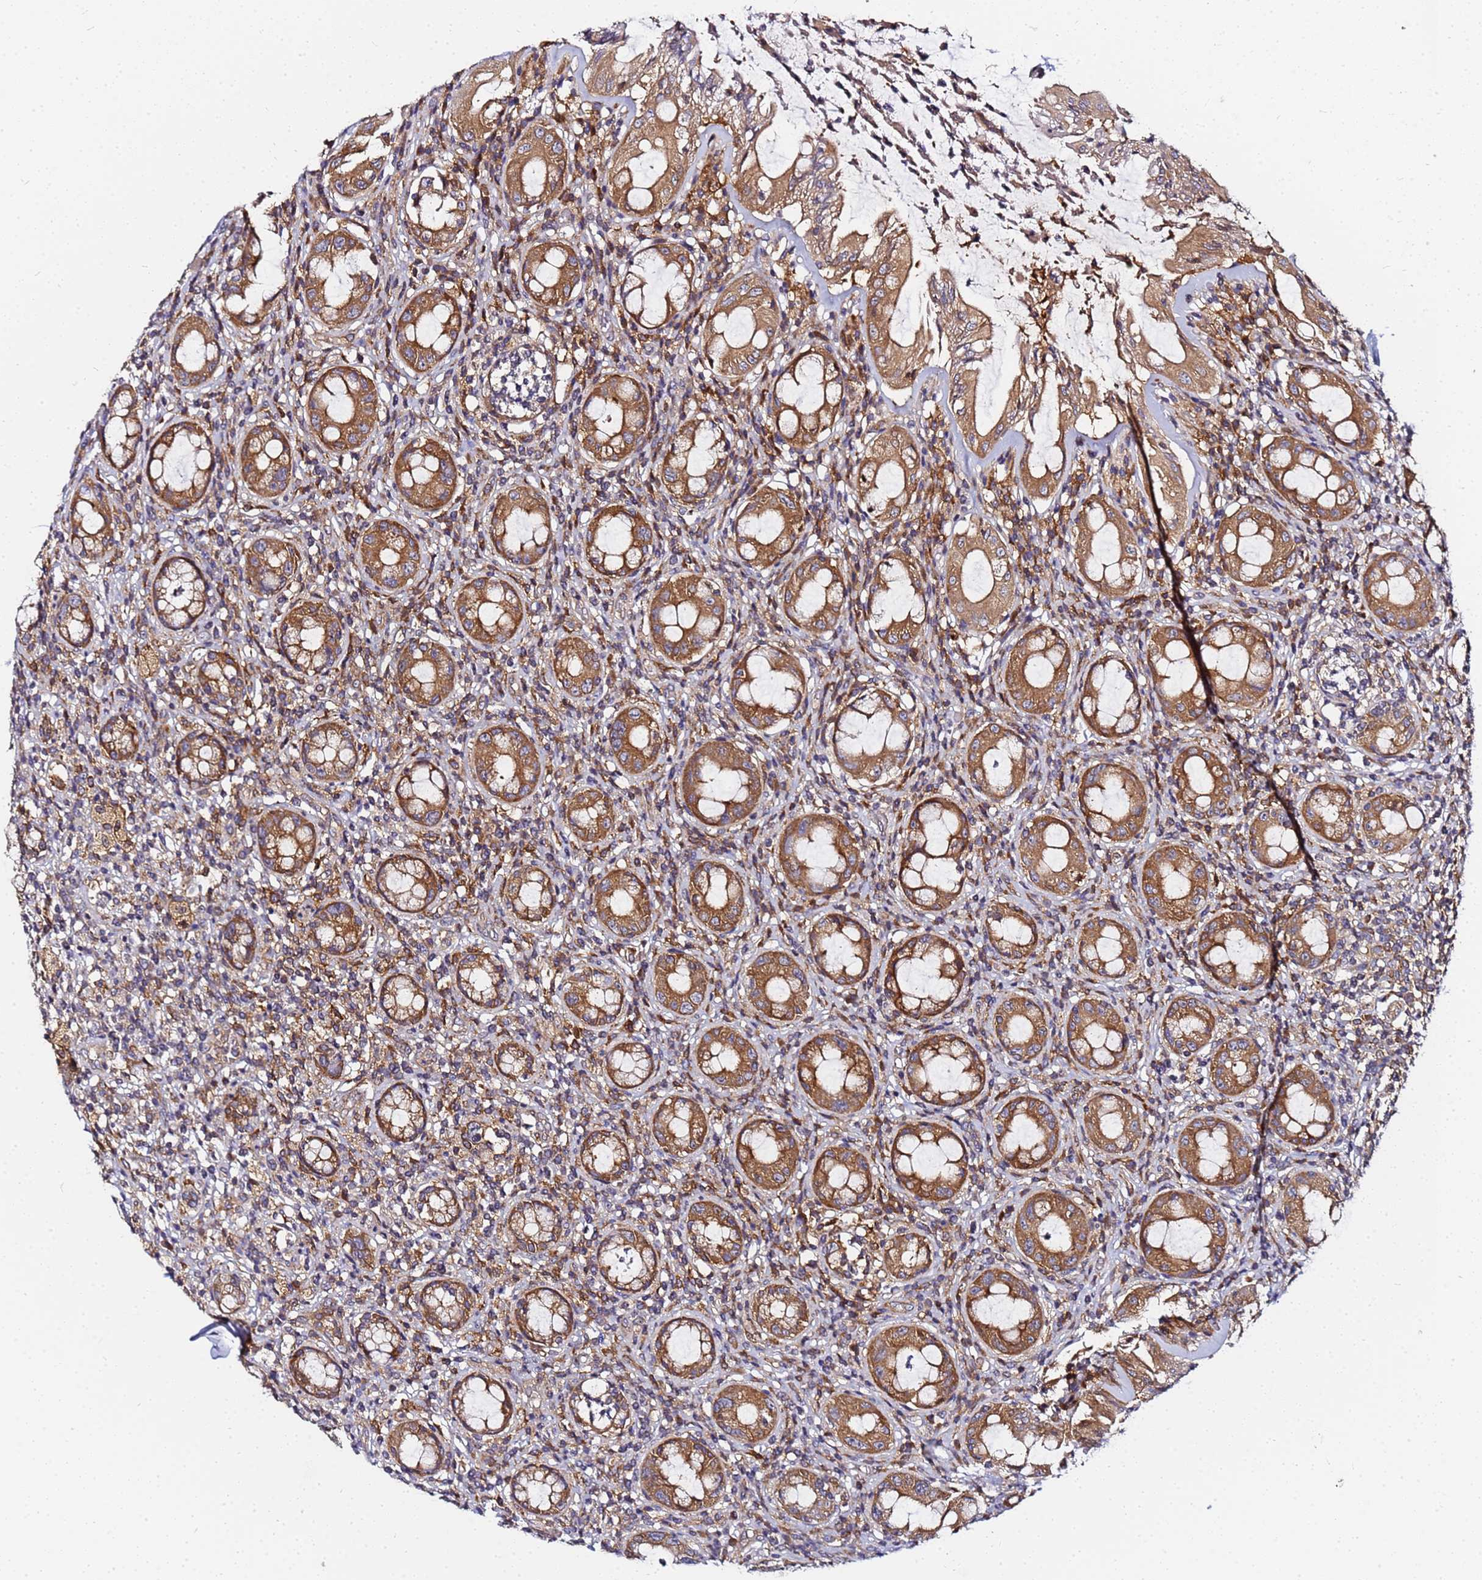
{"staining": {"intensity": "strong", "quantity": ">75%", "location": "cytoplasmic/membranous"}, "tissue": "rectum", "cell_type": "Glandular cells", "image_type": "normal", "snomed": [{"axis": "morphology", "description": "Normal tissue, NOS"}, {"axis": "topography", "description": "Rectum"}], "caption": "This histopathology image reveals IHC staining of unremarkable rectum, with high strong cytoplasmic/membranous staining in about >75% of glandular cells.", "gene": "CHM", "patient": {"sex": "female", "age": 57}}